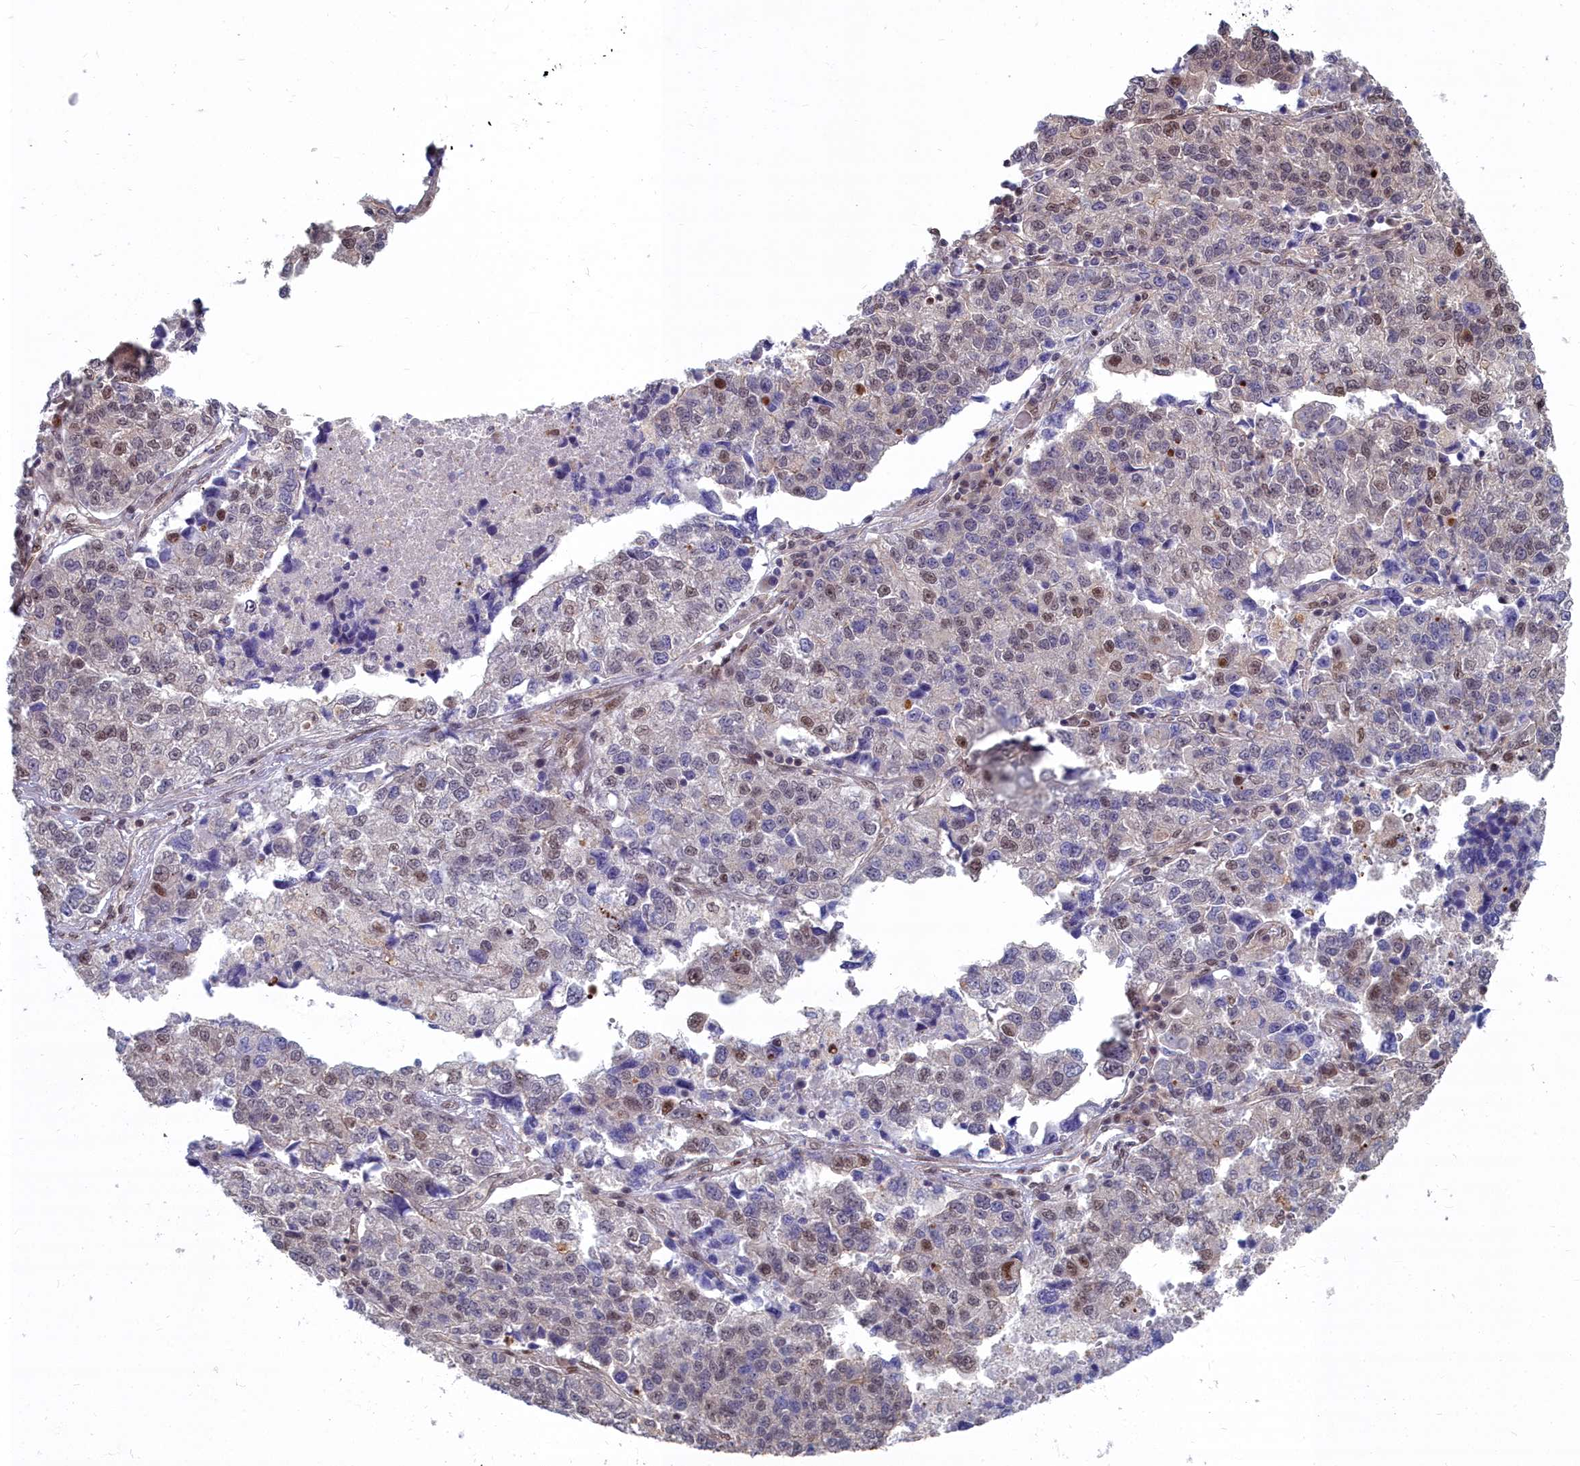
{"staining": {"intensity": "weak", "quantity": "<25%", "location": "nuclear"}, "tissue": "lung cancer", "cell_type": "Tumor cells", "image_type": "cancer", "snomed": [{"axis": "morphology", "description": "Adenocarcinoma, NOS"}, {"axis": "topography", "description": "Lung"}], "caption": "The IHC image has no significant expression in tumor cells of lung adenocarcinoma tissue.", "gene": "RPS27A", "patient": {"sex": "male", "age": 49}}